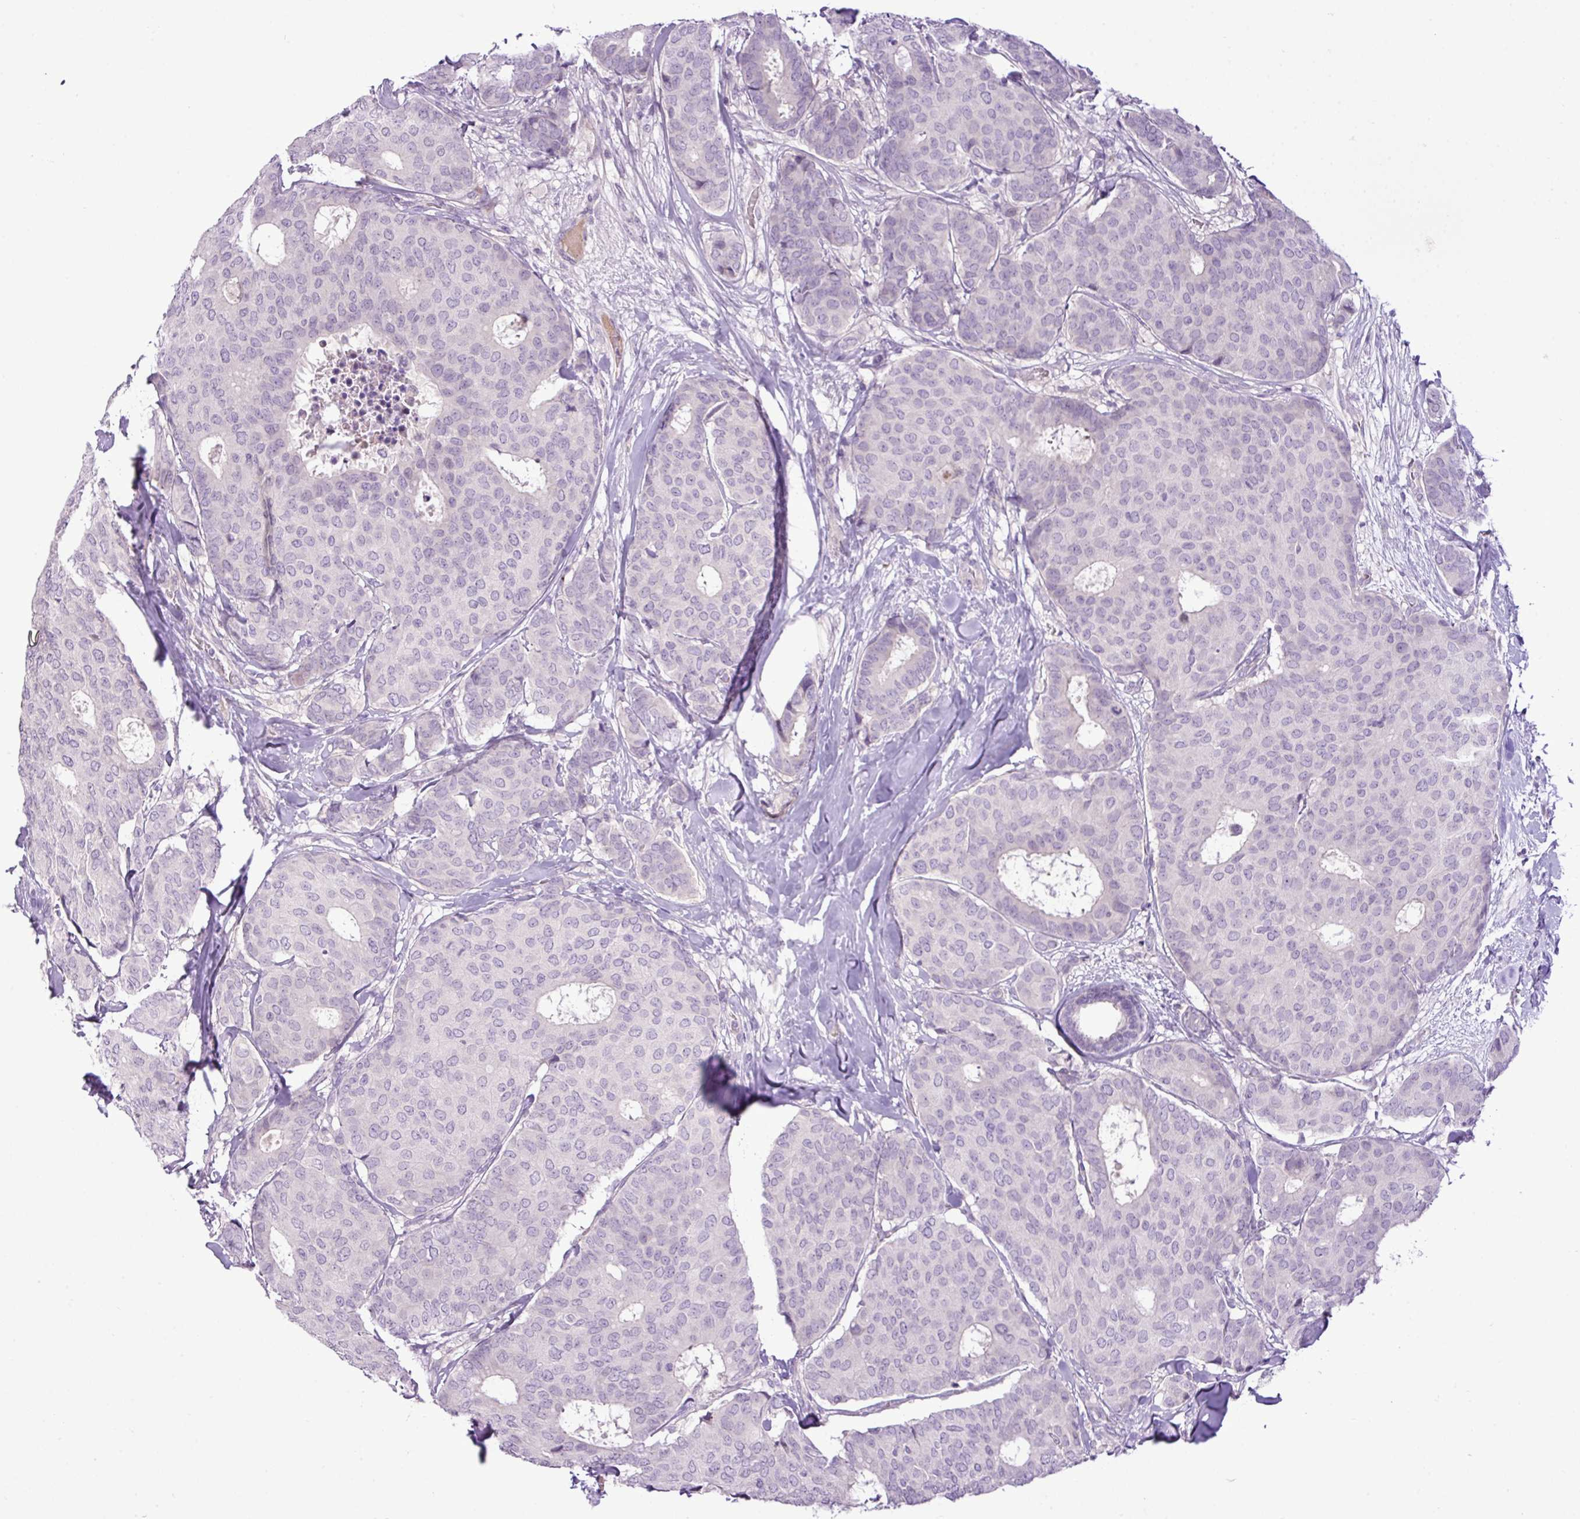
{"staining": {"intensity": "negative", "quantity": "none", "location": "none"}, "tissue": "breast cancer", "cell_type": "Tumor cells", "image_type": "cancer", "snomed": [{"axis": "morphology", "description": "Duct carcinoma"}, {"axis": "topography", "description": "Breast"}], "caption": "Immunohistochemical staining of human breast invasive ductal carcinoma shows no significant positivity in tumor cells.", "gene": "DNAJB13", "patient": {"sex": "female", "age": 75}}